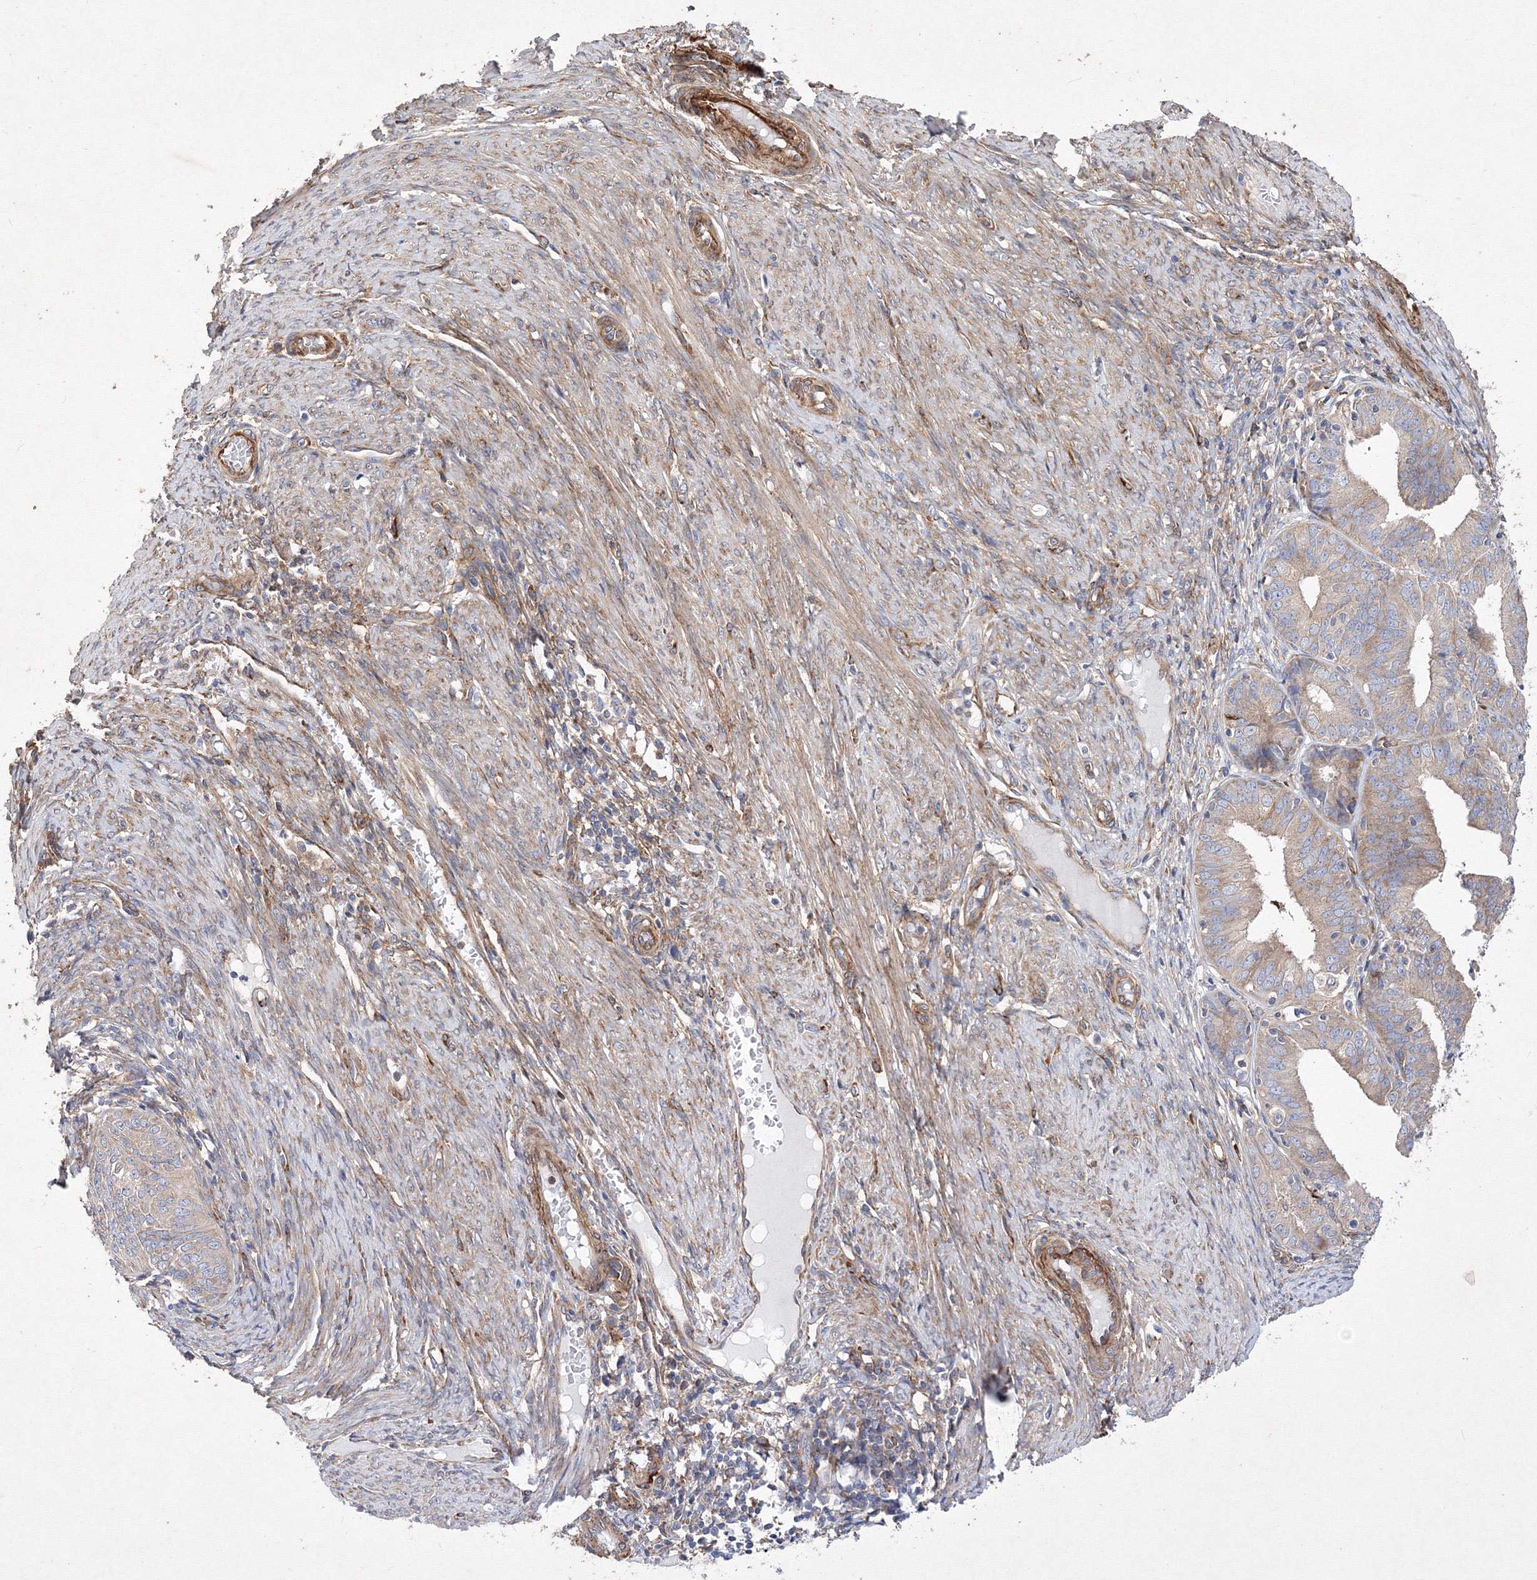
{"staining": {"intensity": "weak", "quantity": ">75%", "location": "cytoplasmic/membranous"}, "tissue": "endometrial cancer", "cell_type": "Tumor cells", "image_type": "cancer", "snomed": [{"axis": "morphology", "description": "Adenocarcinoma, NOS"}, {"axis": "topography", "description": "Endometrium"}], "caption": "Immunohistochemistry micrograph of neoplastic tissue: adenocarcinoma (endometrial) stained using immunohistochemistry exhibits low levels of weak protein expression localized specifically in the cytoplasmic/membranous of tumor cells, appearing as a cytoplasmic/membranous brown color.", "gene": "SNX18", "patient": {"sex": "female", "age": 51}}